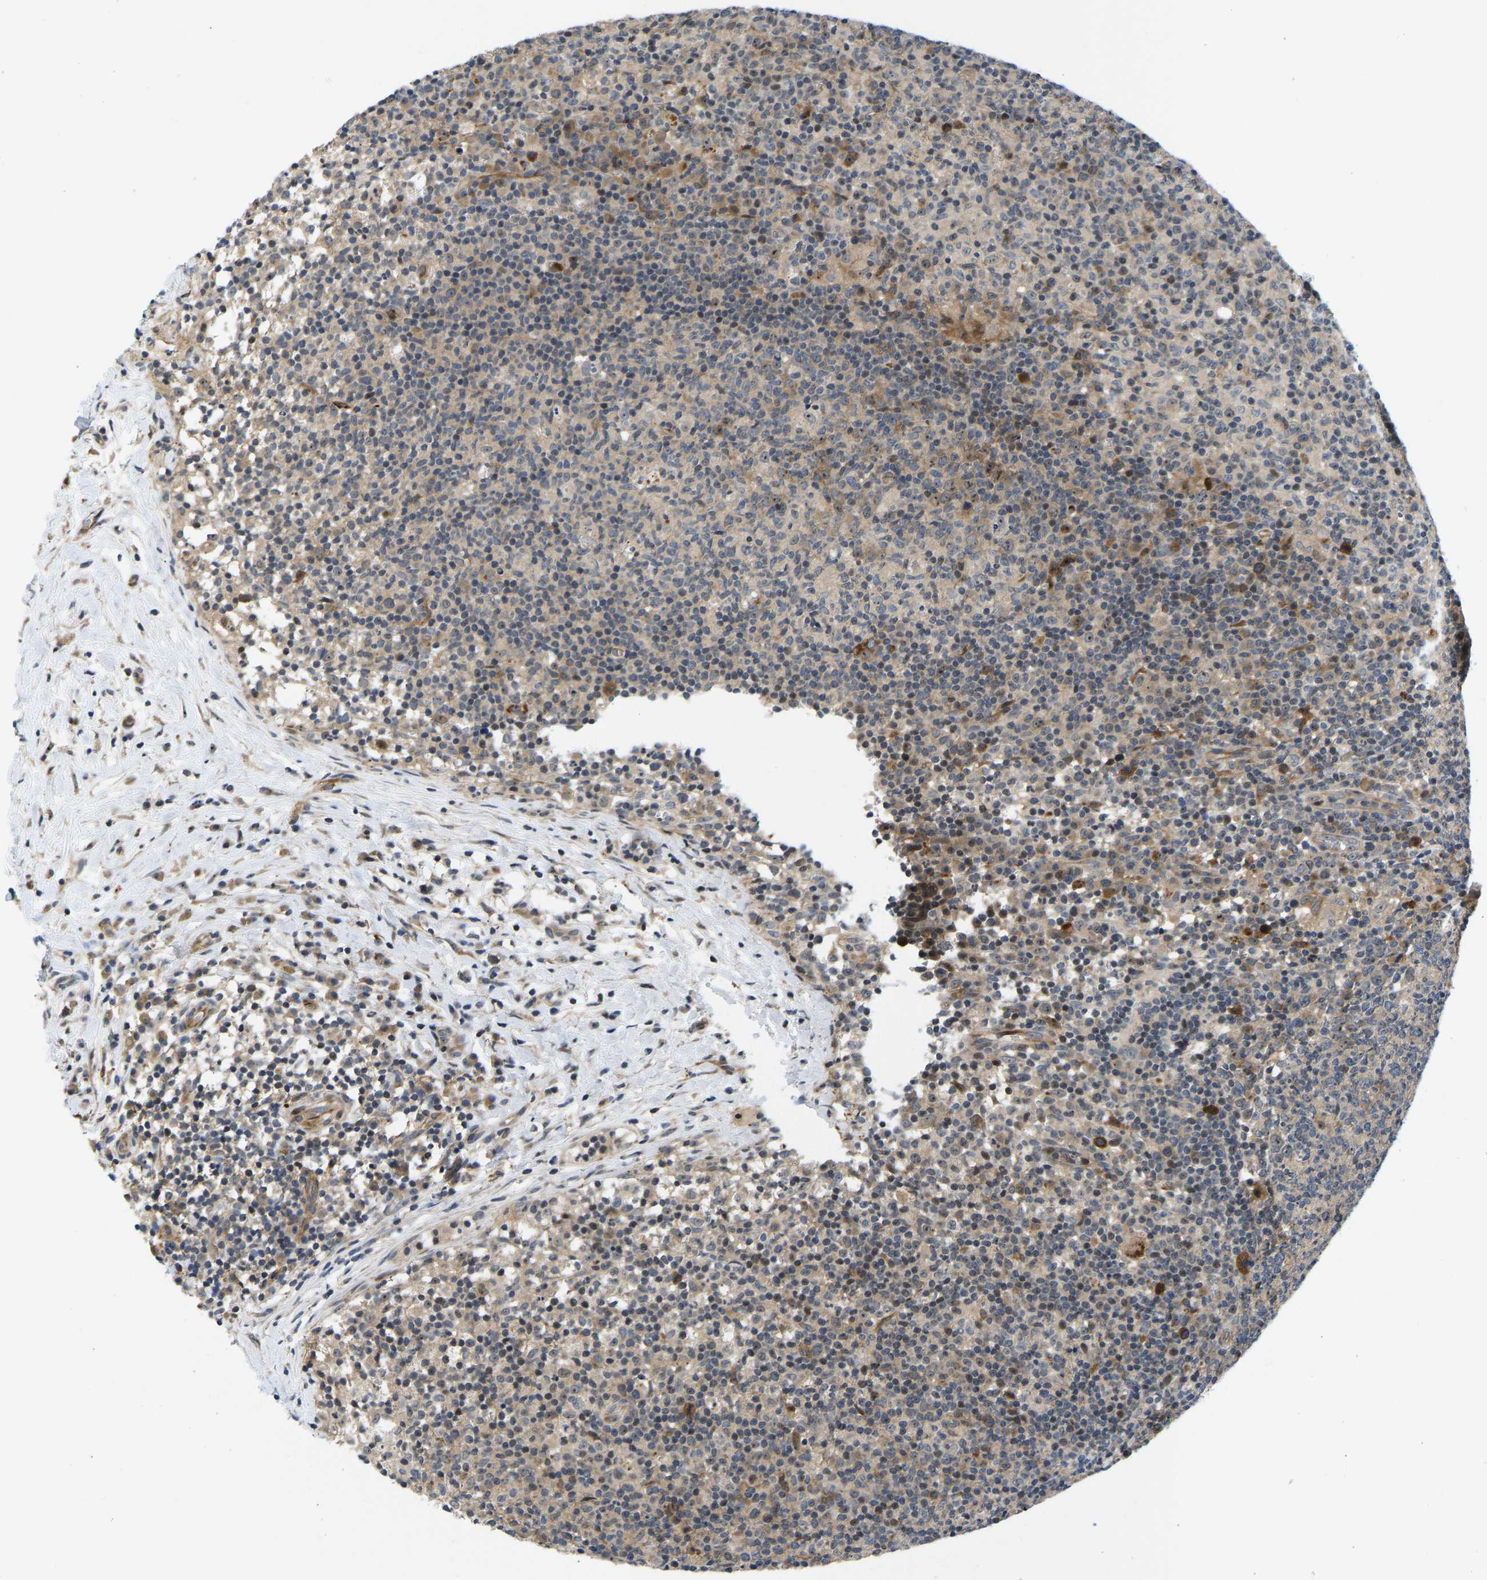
{"staining": {"intensity": "weak", "quantity": "25%-75%", "location": "cytoplasmic/membranous"}, "tissue": "lymph node", "cell_type": "Germinal center cells", "image_type": "normal", "snomed": [{"axis": "morphology", "description": "Normal tissue, NOS"}, {"axis": "morphology", "description": "Inflammation, NOS"}, {"axis": "topography", "description": "Lymph node"}], "caption": "An immunohistochemistry histopathology image of benign tissue is shown. Protein staining in brown shows weak cytoplasmic/membranous positivity in lymph node within germinal center cells.", "gene": "RESF1", "patient": {"sex": "male", "age": 55}}